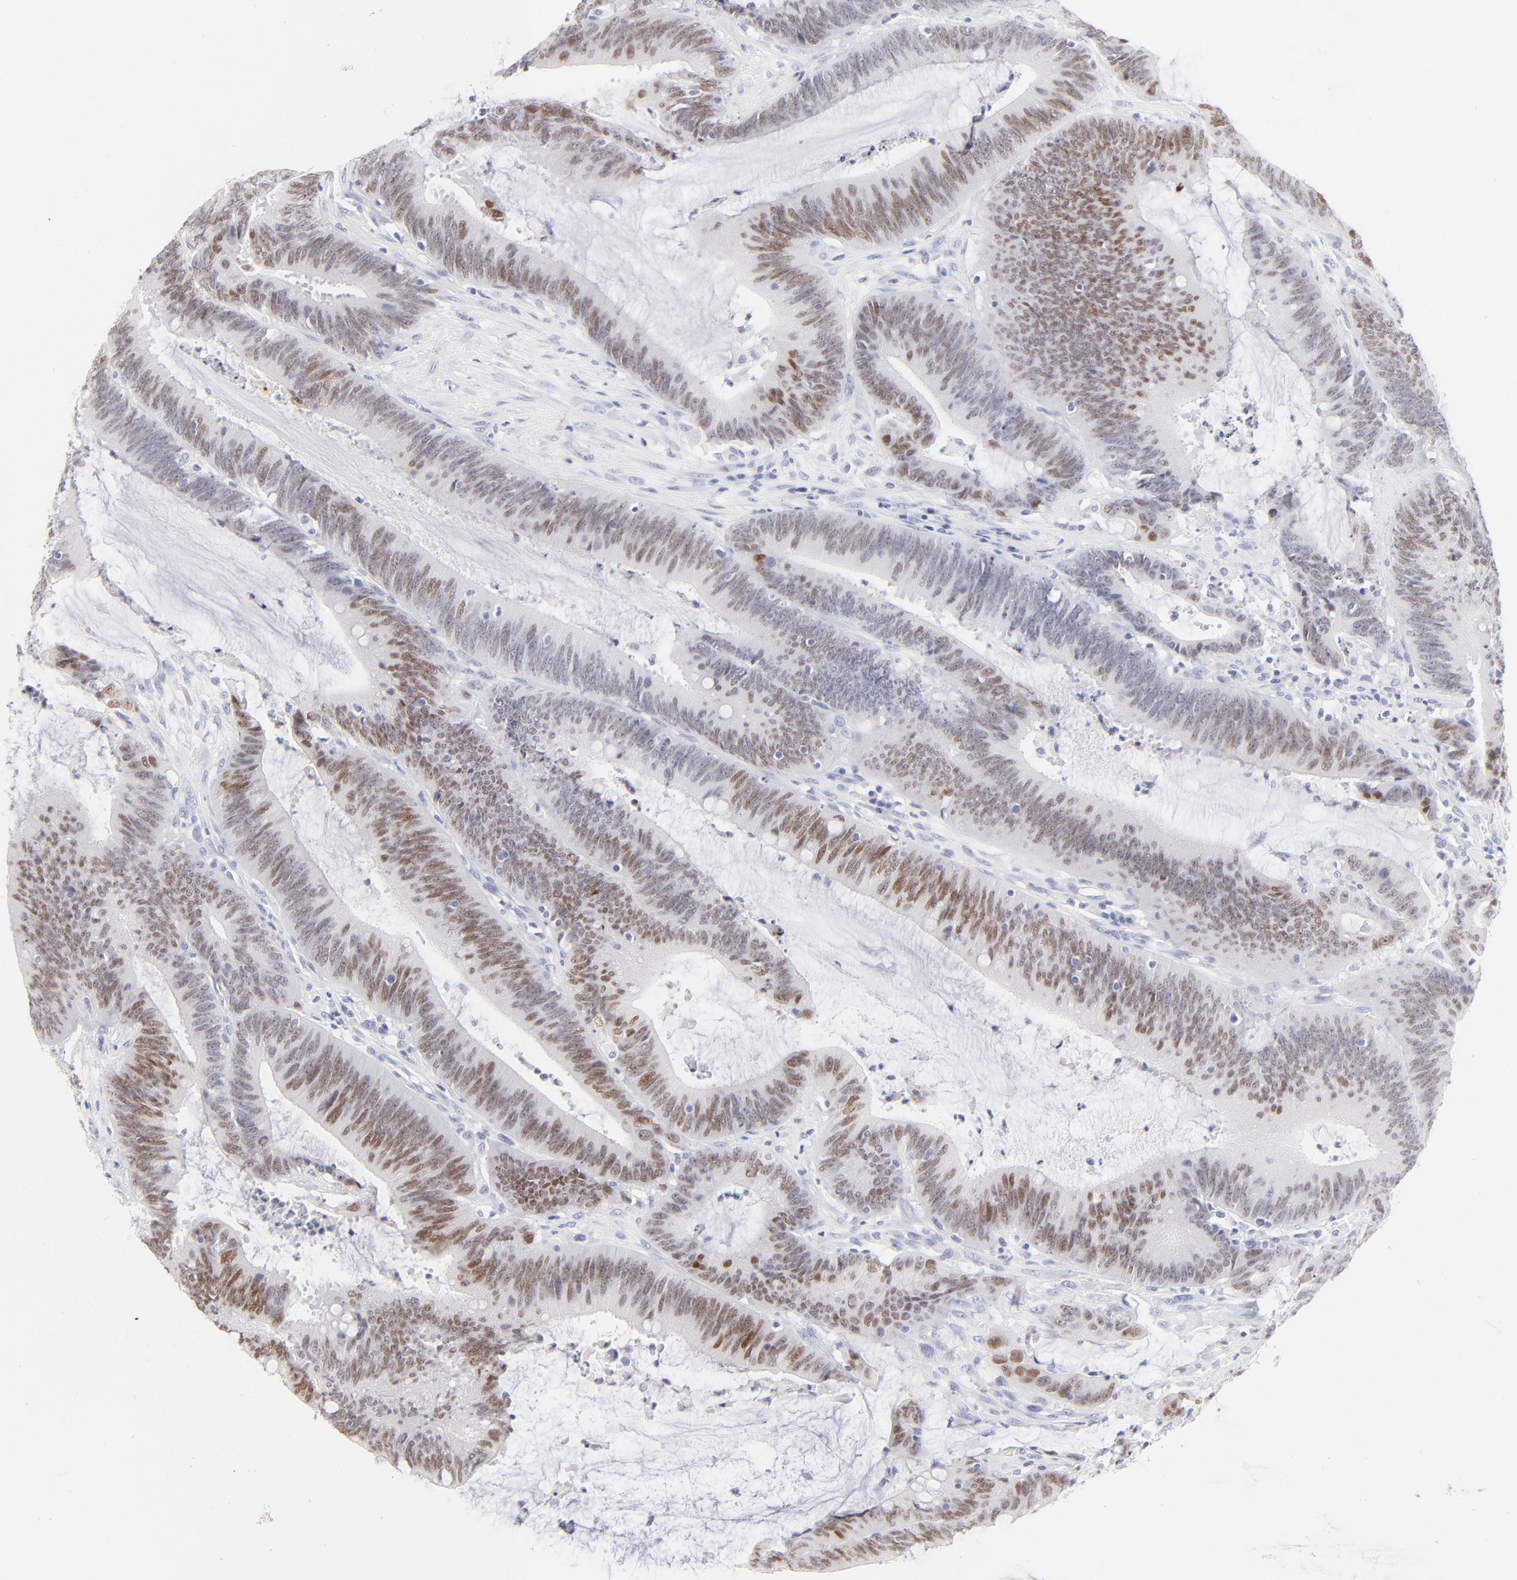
{"staining": {"intensity": "moderate", "quantity": "25%-75%", "location": "nuclear"}, "tissue": "colorectal cancer", "cell_type": "Tumor cells", "image_type": "cancer", "snomed": [{"axis": "morphology", "description": "Adenocarcinoma, NOS"}, {"axis": "topography", "description": "Rectum"}], "caption": "An immunohistochemistry (IHC) image of neoplastic tissue is shown. Protein staining in brown shows moderate nuclear positivity in colorectal cancer (adenocarcinoma) within tumor cells.", "gene": "ELF3", "patient": {"sex": "female", "age": 66}}